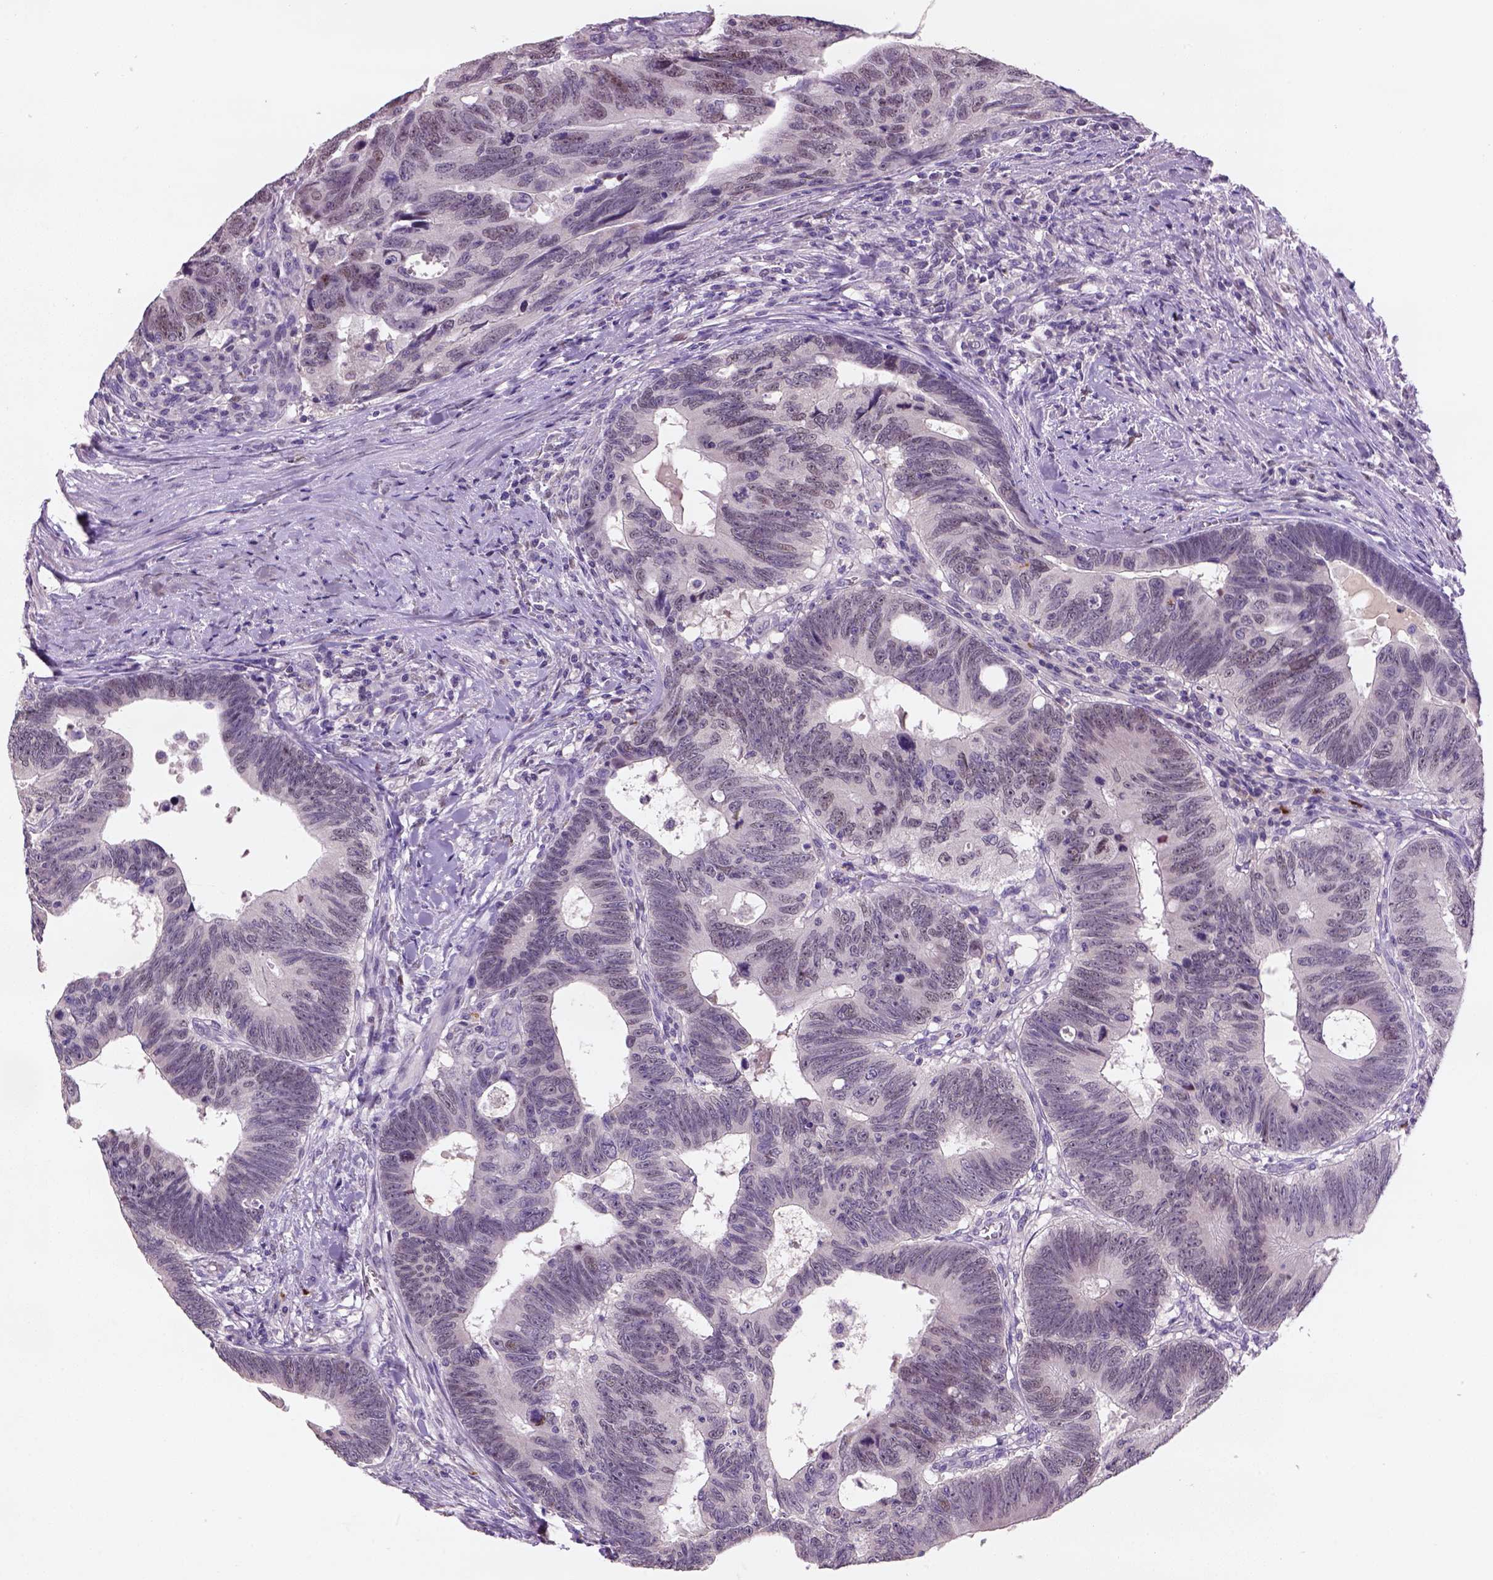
{"staining": {"intensity": "weak", "quantity": "25%-75%", "location": "nuclear"}, "tissue": "colorectal cancer", "cell_type": "Tumor cells", "image_type": "cancer", "snomed": [{"axis": "morphology", "description": "Adenocarcinoma, NOS"}, {"axis": "topography", "description": "Colon"}], "caption": "Adenocarcinoma (colorectal) stained for a protein displays weak nuclear positivity in tumor cells.", "gene": "ZMAT4", "patient": {"sex": "female", "age": 77}}